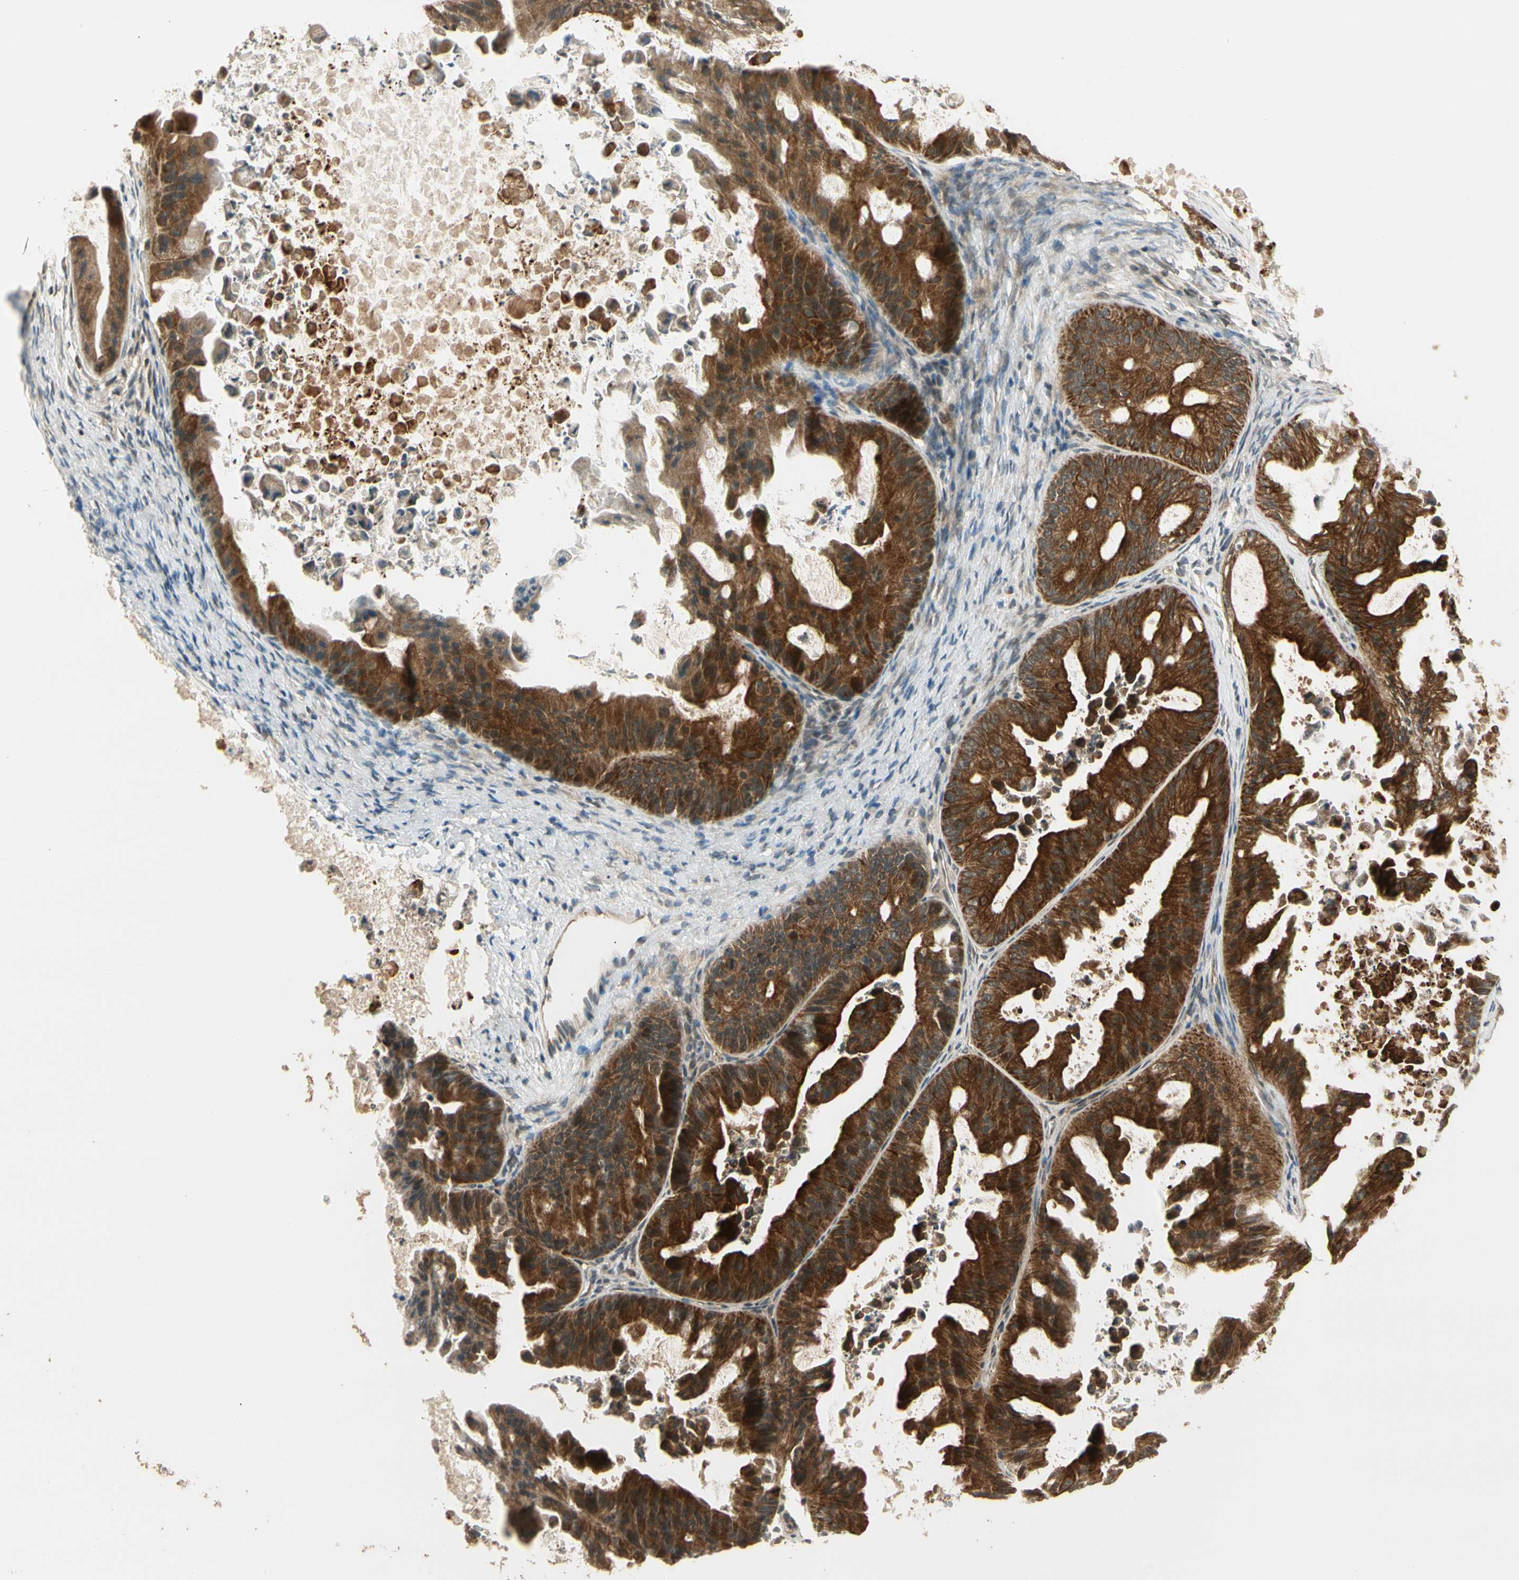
{"staining": {"intensity": "strong", "quantity": ">75%", "location": "cytoplasmic/membranous"}, "tissue": "ovarian cancer", "cell_type": "Tumor cells", "image_type": "cancer", "snomed": [{"axis": "morphology", "description": "Cystadenocarcinoma, mucinous, NOS"}, {"axis": "topography", "description": "Ovary"}], "caption": "A brown stain shows strong cytoplasmic/membranous expression of a protein in human ovarian cancer tumor cells.", "gene": "PFDN5", "patient": {"sex": "female", "age": 37}}